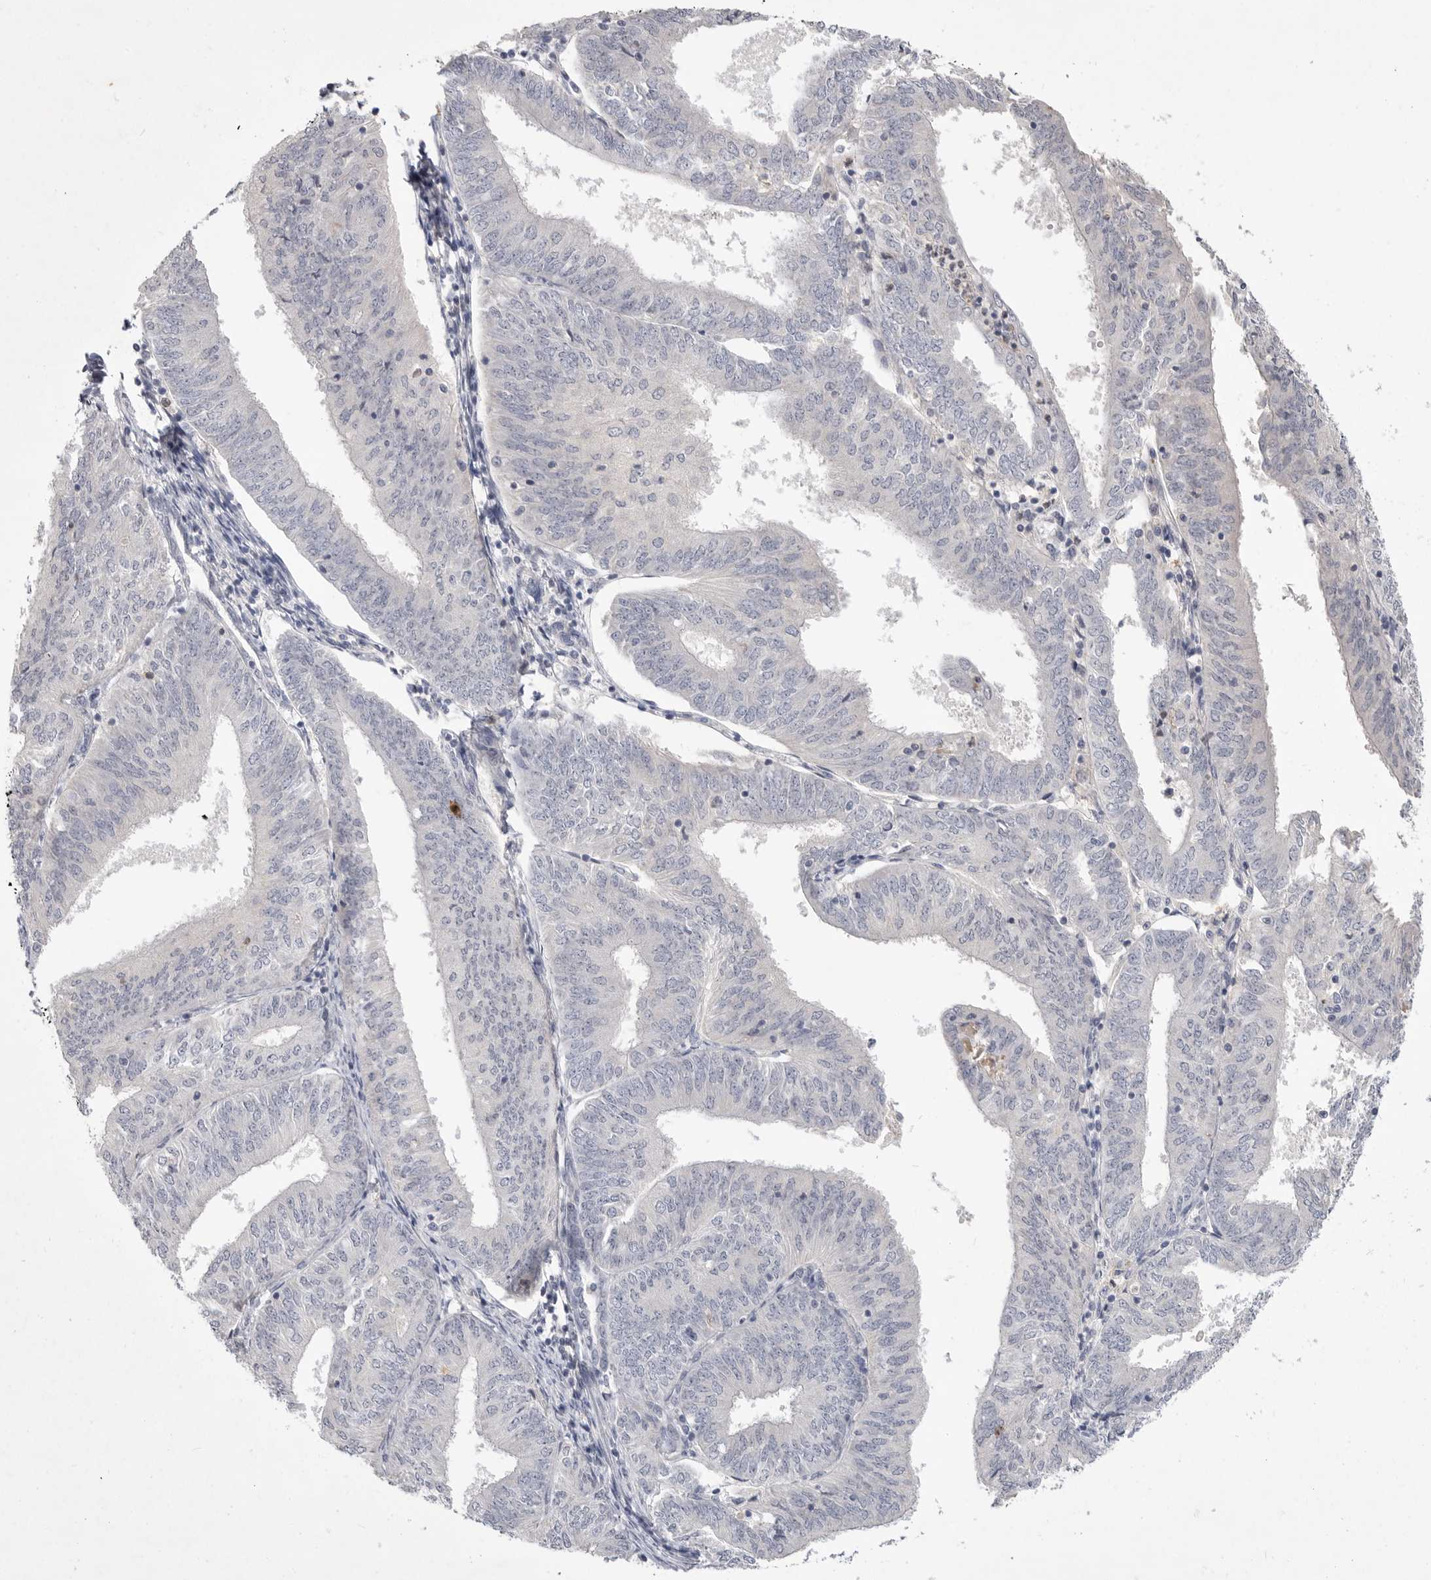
{"staining": {"intensity": "negative", "quantity": "none", "location": "none"}, "tissue": "endometrial cancer", "cell_type": "Tumor cells", "image_type": "cancer", "snomed": [{"axis": "morphology", "description": "Adenocarcinoma, NOS"}, {"axis": "topography", "description": "Endometrium"}], "caption": "Protein analysis of endometrial cancer exhibits no significant staining in tumor cells.", "gene": "ITGAD", "patient": {"sex": "female", "age": 58}}